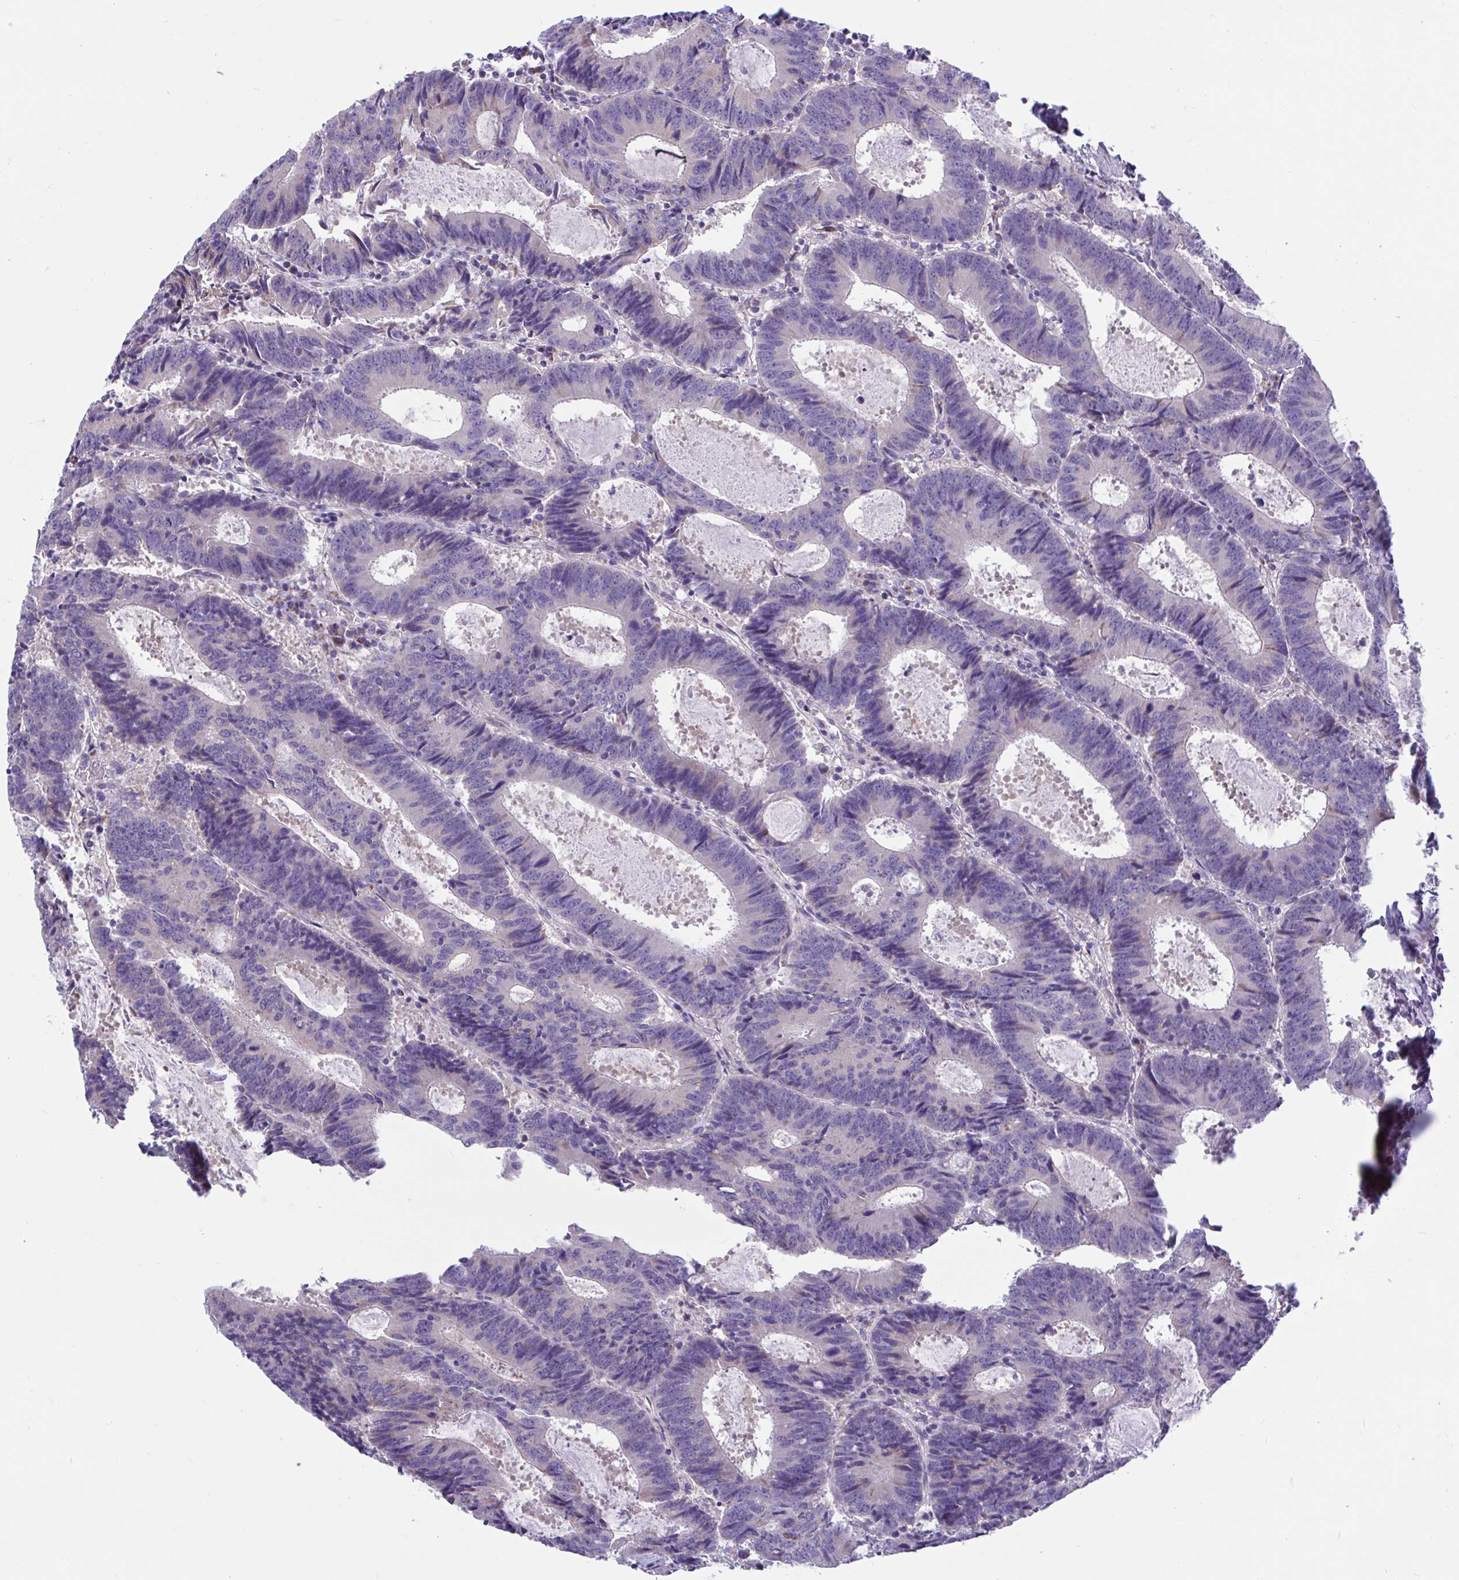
{"staining": {"intensity": "negative", "quantity": "none", "location": "none"}, "tissue": "colorectal cancer", "cell_type": "Tumor cells", "image_type": "cancer", "snomed": [{"axis": "morphology", "description": "Adenocarcinoma, NOS"}, {"axis": "topography", "description": "Colon"}], "caption": "Protein analysis of adenocarcinoma (colorectal) exhibits no significant positivity in tumor cells.", "gene": "OR13A1", "patient": {"sex": "male", "age": 67}}